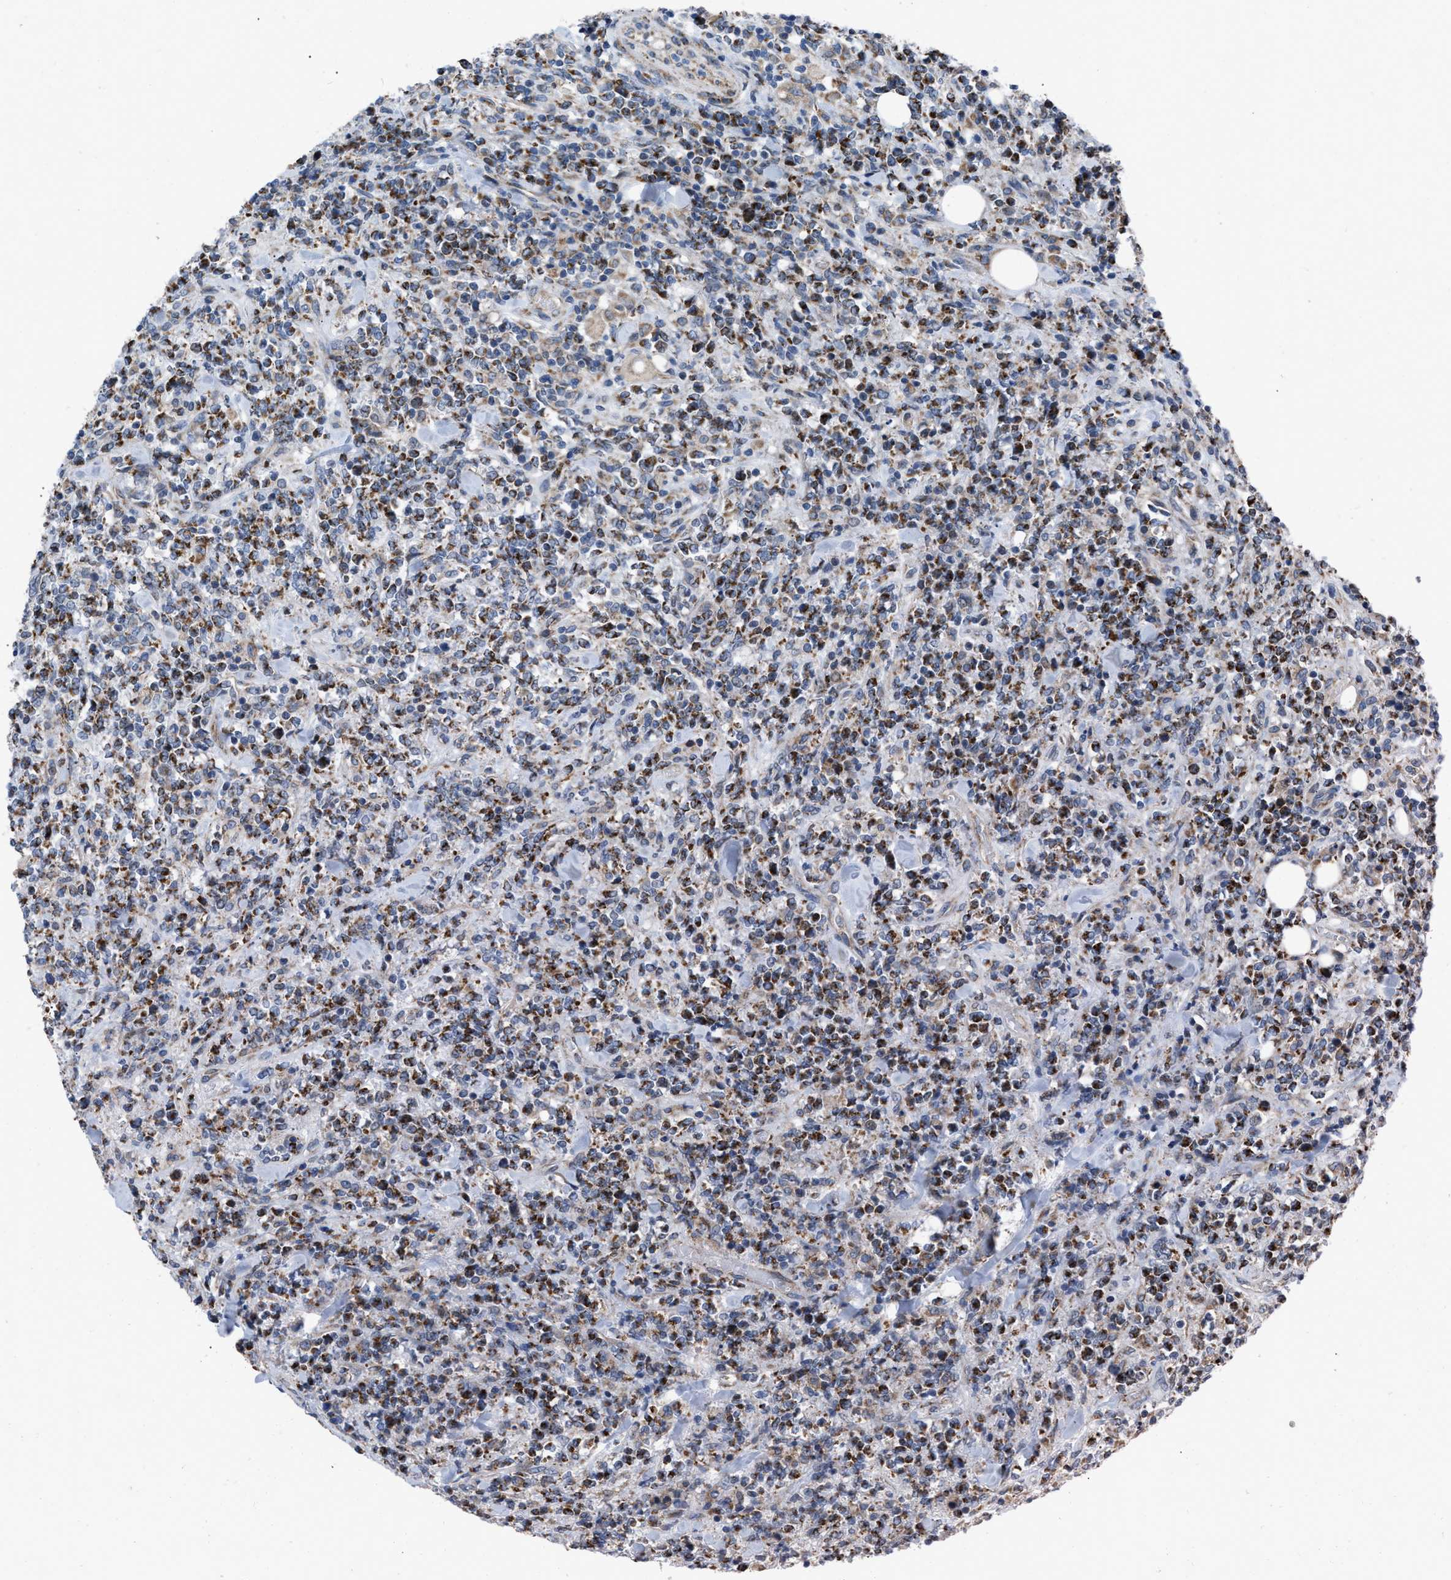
{"staining": {"intensity": "strong", "quantity": ">75%", "location": "cytoplasmic/membranous"}, "tissue": "lymphoma", "cell_type": "Tumor cells", "image_type": "cancer", "snomed": [{"axis": "morphology", "description": "Malignant lymphoma, non-Hodgkin's type, High grade"}, {"axis": "topography", "description": "Soft tissue"}], "caption": "Human lymphoma stained for a protein (brown) demonstrates strong cytoplasmic/membranous positive staining in about >75% of tumor cells.", "gene": "AKAP1", "patient": {"sex": "male", "age": 18}}